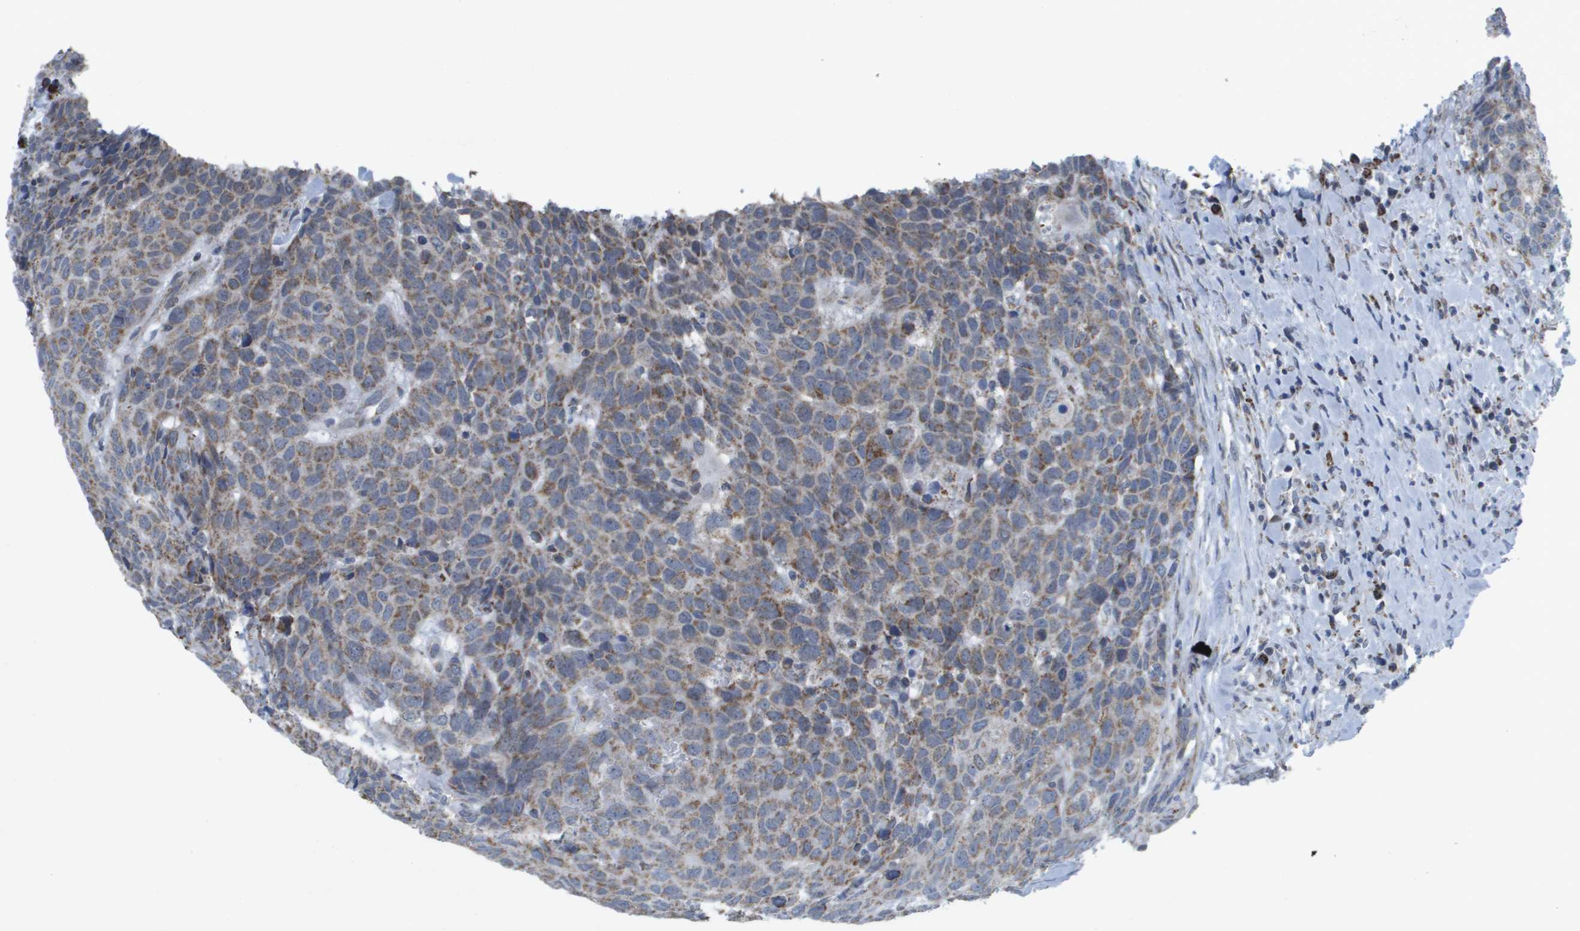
{"staining": {"intensity": "moderate", "quantity": "25%-75%", "location": "cytoplasmic/membranous"}, "tissue": "head and neck cancer", "cell_type": "Tumor cells", "image_type": "cancer", "snomed": [{"axis": "morphology", "description": "Squamous cell carcinoma, NOS"}, {"axis": "topography", "description": "Head-Neck"}], "caption": "Tumor cells reveal moderate cytoplasmic/membranous positivity in about 25%-75% of cells in squamous cell carcinoma (head and neck).", "gene": "TMEM223", "patient": {"sex": "male", "age": 66}}